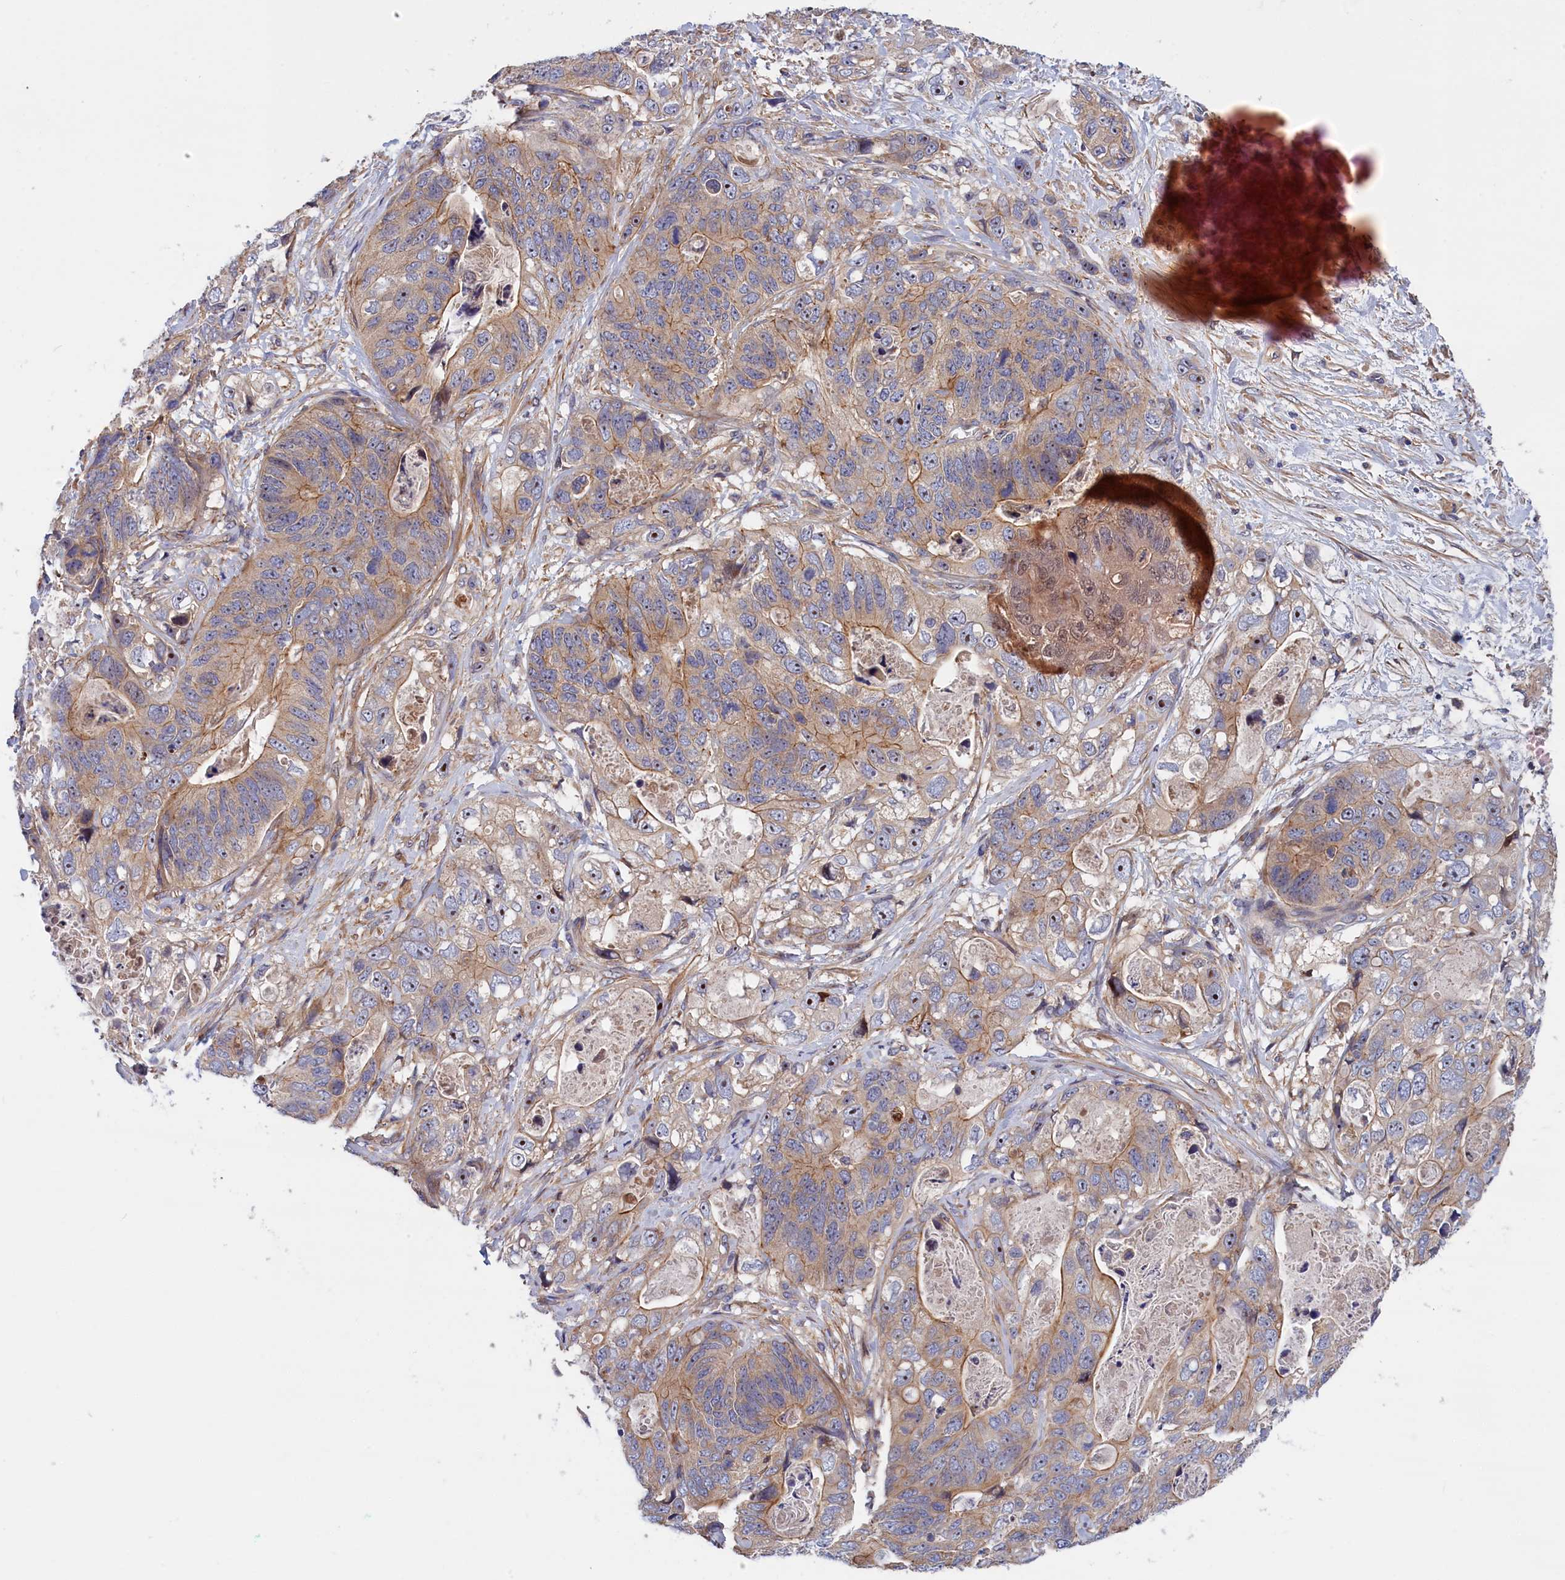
{"staining": {"intensity": "weak", "quantity": "25%-75%", "location": "cytoplasmic/membranous"}, "tissue": "stomach cancer", "cell_type": "Tumor cells", "image_type": "cancer", "snomed": [{"axis": "morphology", "description": "Adenocarcinoma, NOS"}, {"axis": "topography", "description": "Stomach"}], "caption": "Stomach cancer stained with DAB immunohistochemistry (IHC) displays low levels of weak cytoplasmic/membranous positivity in approximately 25%-75% of tumor cells. (DAB (3,3'-diaminobenzidine) IHC, brown staining for protein, blue staining for nuclei).", "gene": "CRACD", "patient": {"sex": "female", "age": 89}}